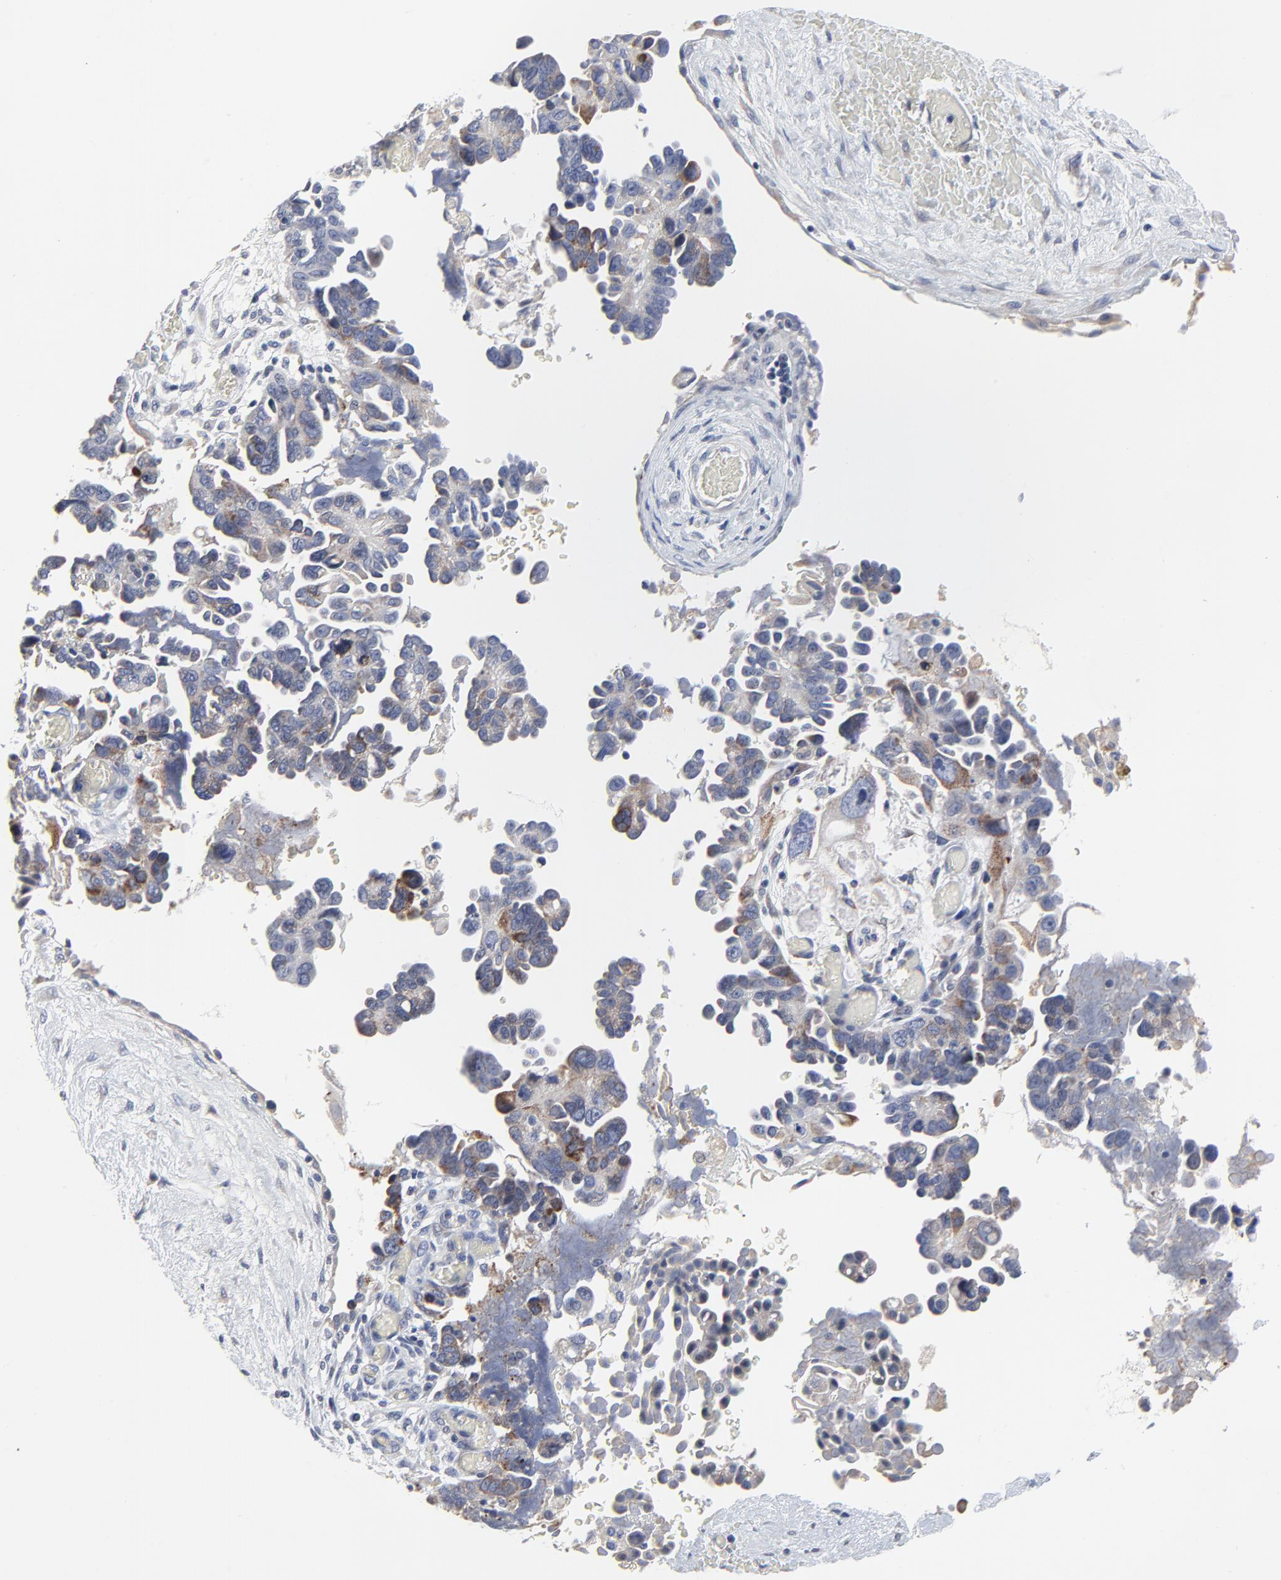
{"staining": {"intensity": "moderate", "quantity": "<25%", "location": "cytoplasmic/membranous"}, "tissue": "ovarian cancer", "cell_type": "Tumor cells", "image_type": "cancer", "snomed": [{"axis": "morphology", "description": "Cystadenocarcinoma, serous, NOS"}, {"axis": "topography", "description": "Ovary"}], "caption": "This is an image of immunohistochemistry staining of serous cystadenocarcinoma (ovarian), which shows moderate positivity in the cytoplasmic/membranous of tumor cells.", "gene": "NLGN3", "patient": {"sex": "female", "age": 63}}